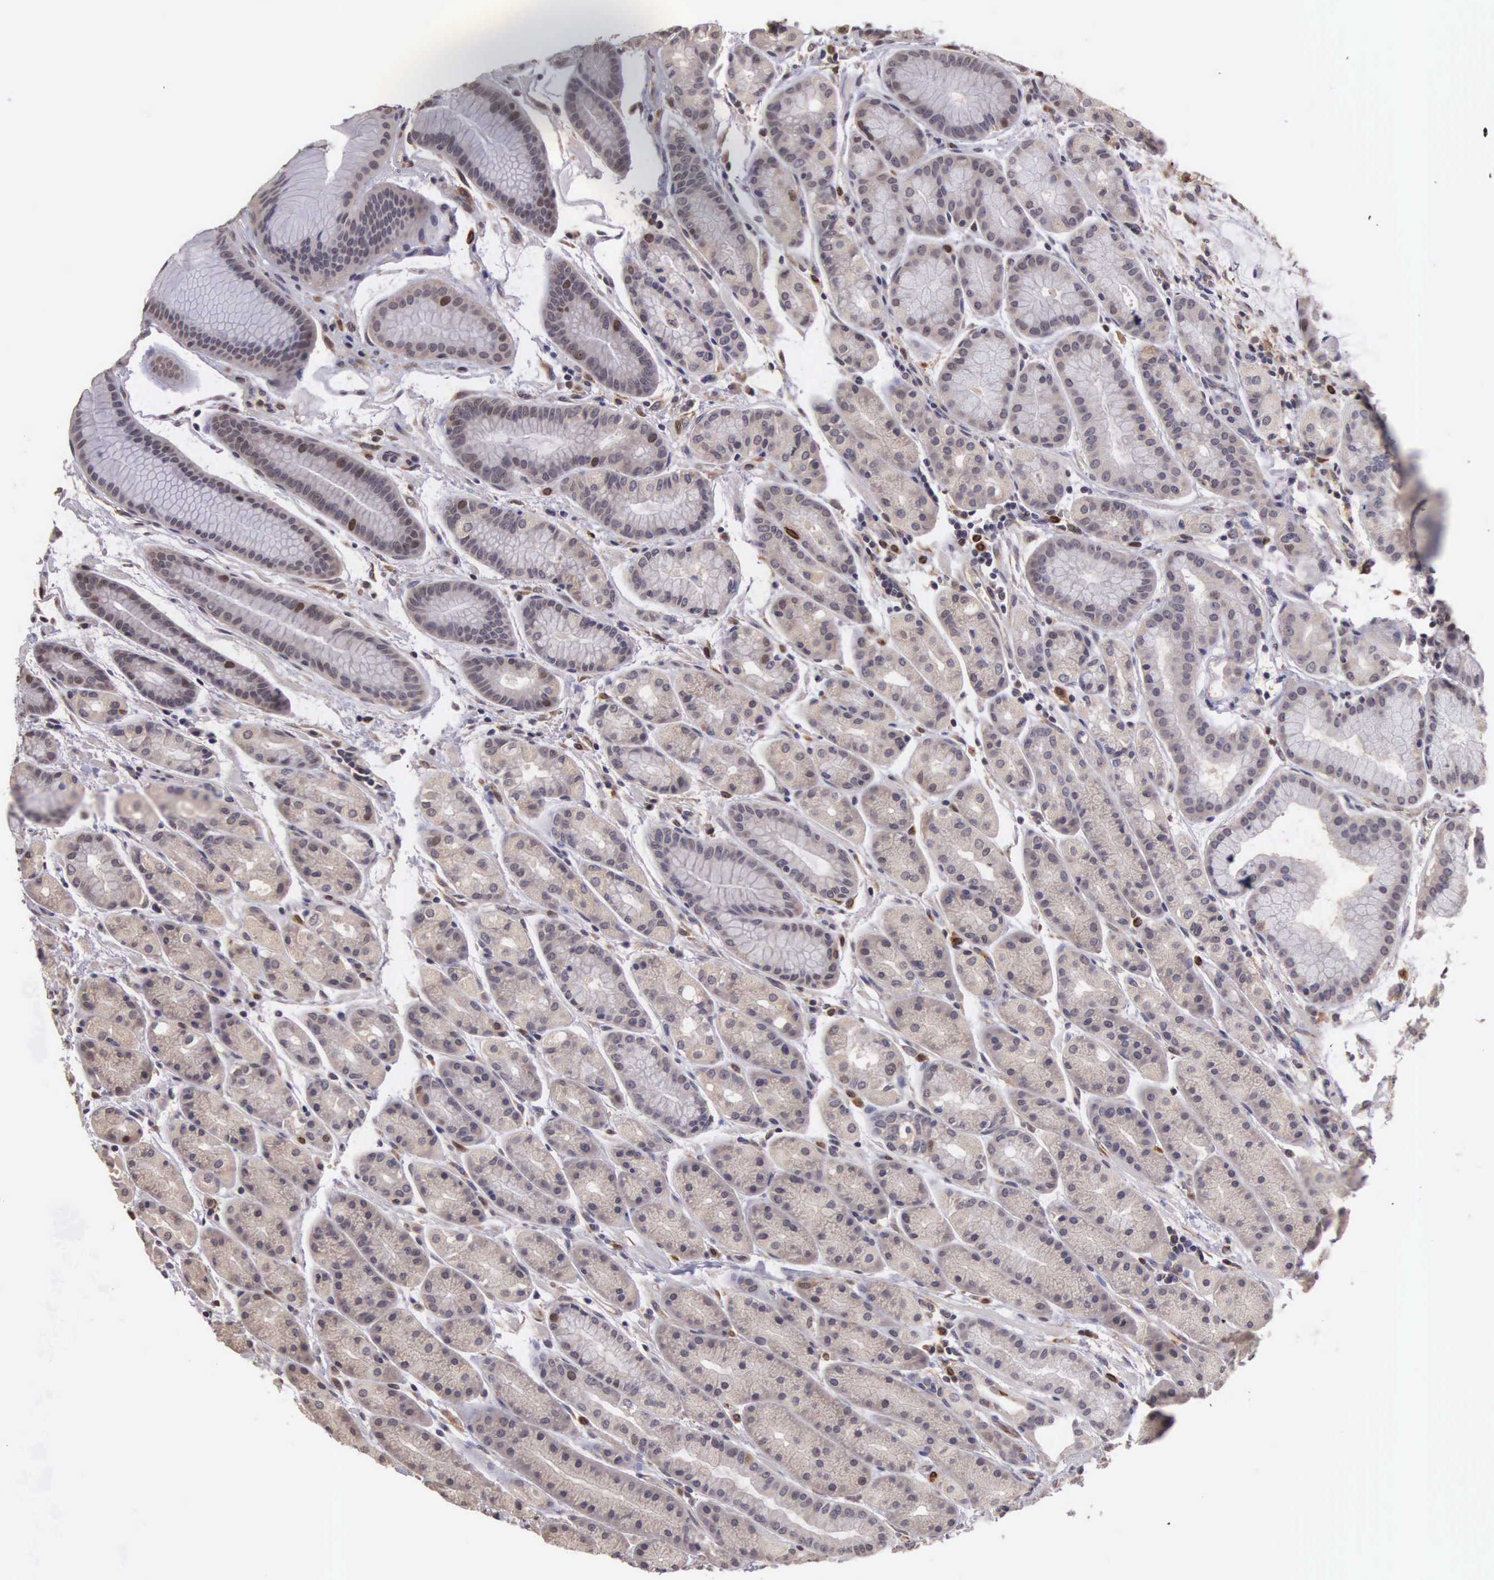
{"staining": {"intensity": "weak", "quantity": "25%-75%", "location": "cytoplasmic/membranous"}, "tissue": "stomach", "cell_type": "Glandular cells", "image_type": "normal", "snomed": [{"axis": "morphology", "description": "Normal tissue, NOS"}, {"axis": "topography", "description": "Stomach, upper"}], "caption": "Protein staining of benign stomach shows weak cytoplasmic/membranous staining in approximately 25%-75% of glandular cells. Using DAB (brown) and hematoxylin (blue) stains, captured at high magnification using brightfield microscopy.", "gene": "CDC45", "patient": {"sex": "male", "age": 72}}